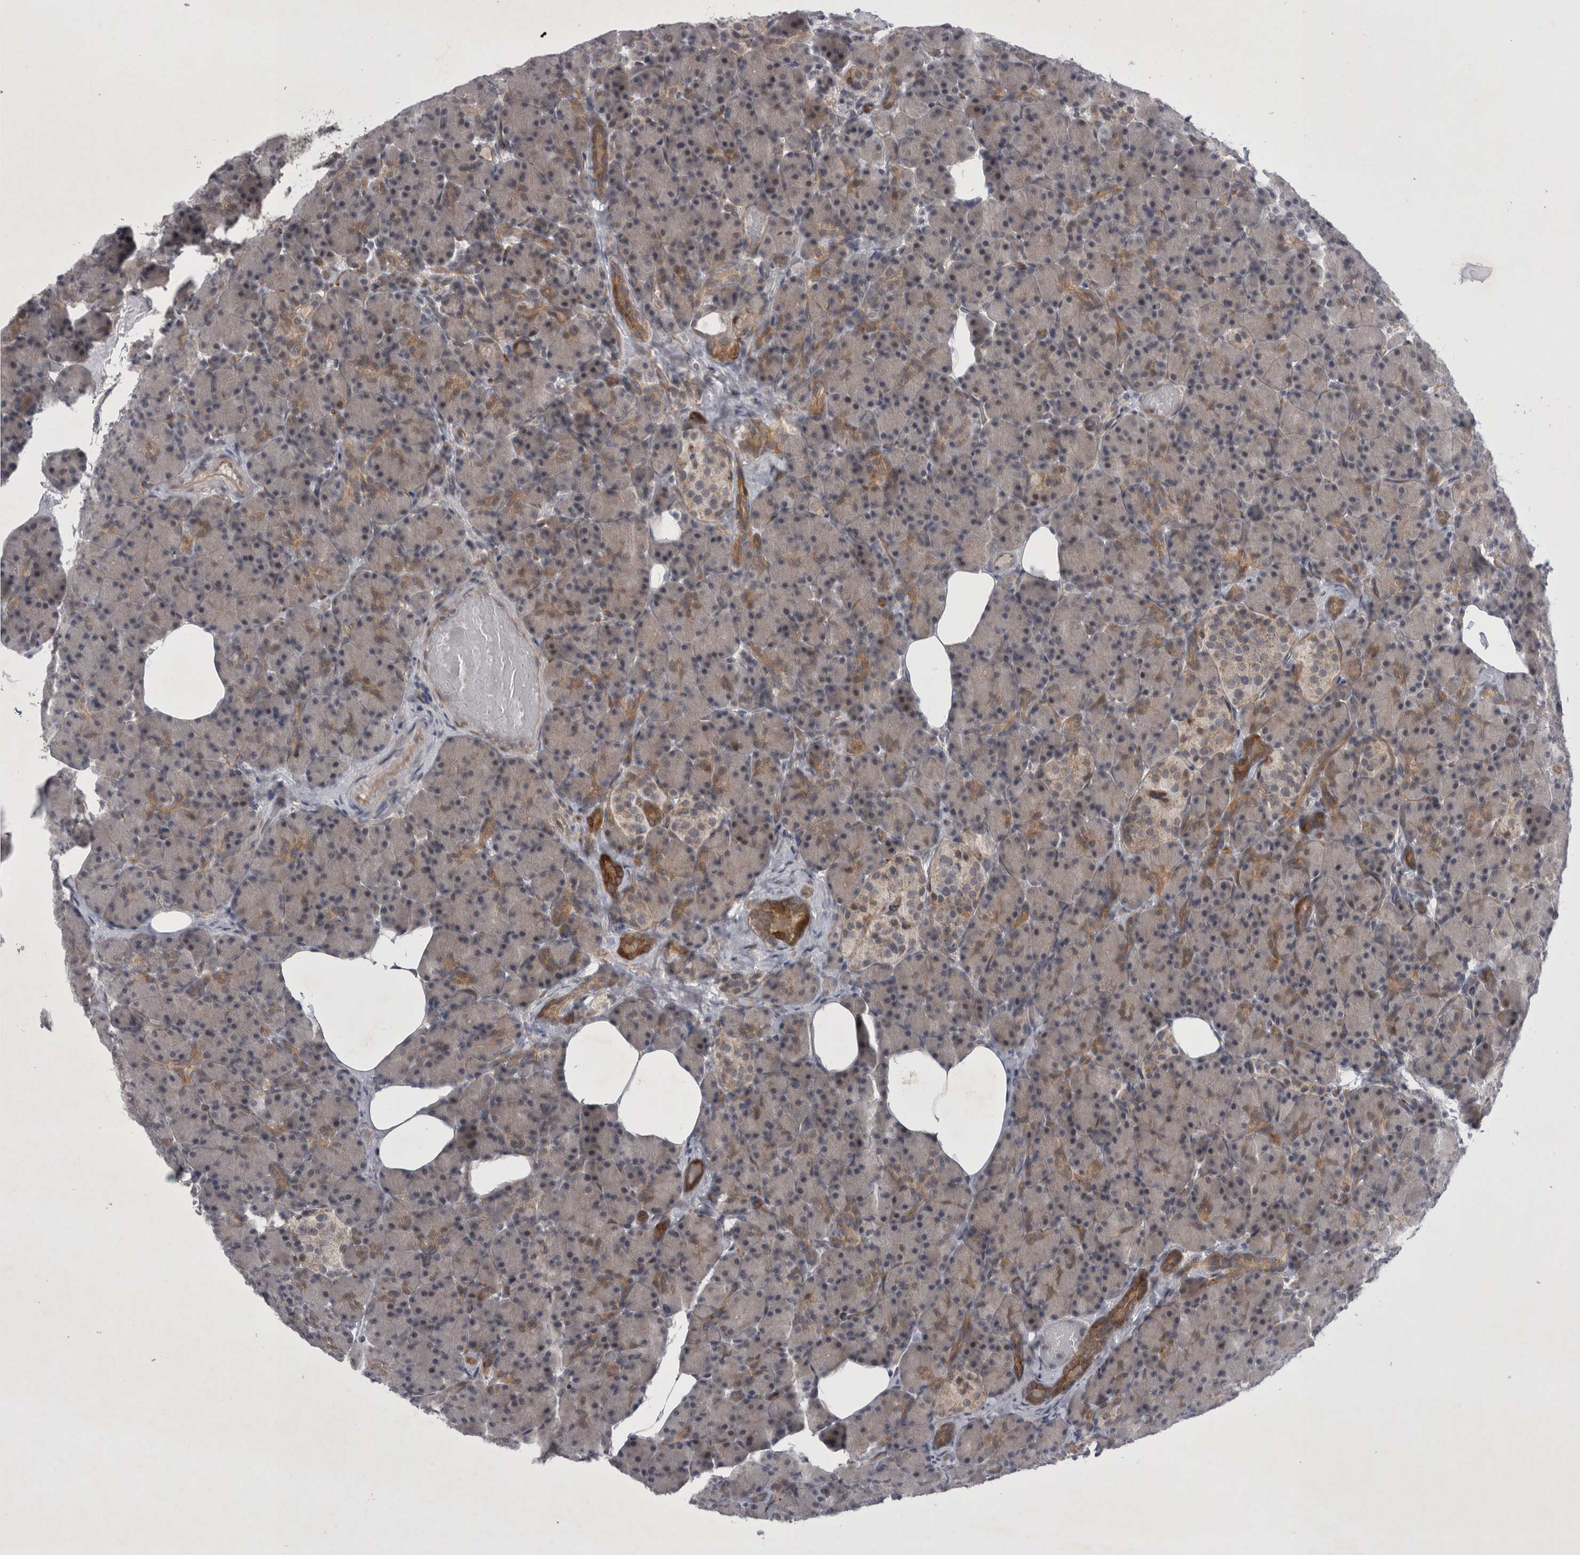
{"staining": {"intensity": "moderate", "quantity": "<25%", "location": "cytoplasmic/membranous,nuclear"}, "tissue": "pancreas", "cell_type": "Exocrine glandular cells", "image_type": "normal", "snomed": [{"axis": "morphology", "description": "Normal tissue, NOS"}, {"axis": "topography", "description": "Pancreas"}], "caption": "Moderate cytoplasmic/membranous,nuclear expression for a protein is present in approximately <25% of exocrine glandular cells of benign pancreas using IHC.", "gene": "PARP11", "patient": {"sex": "female", "age": 43}}